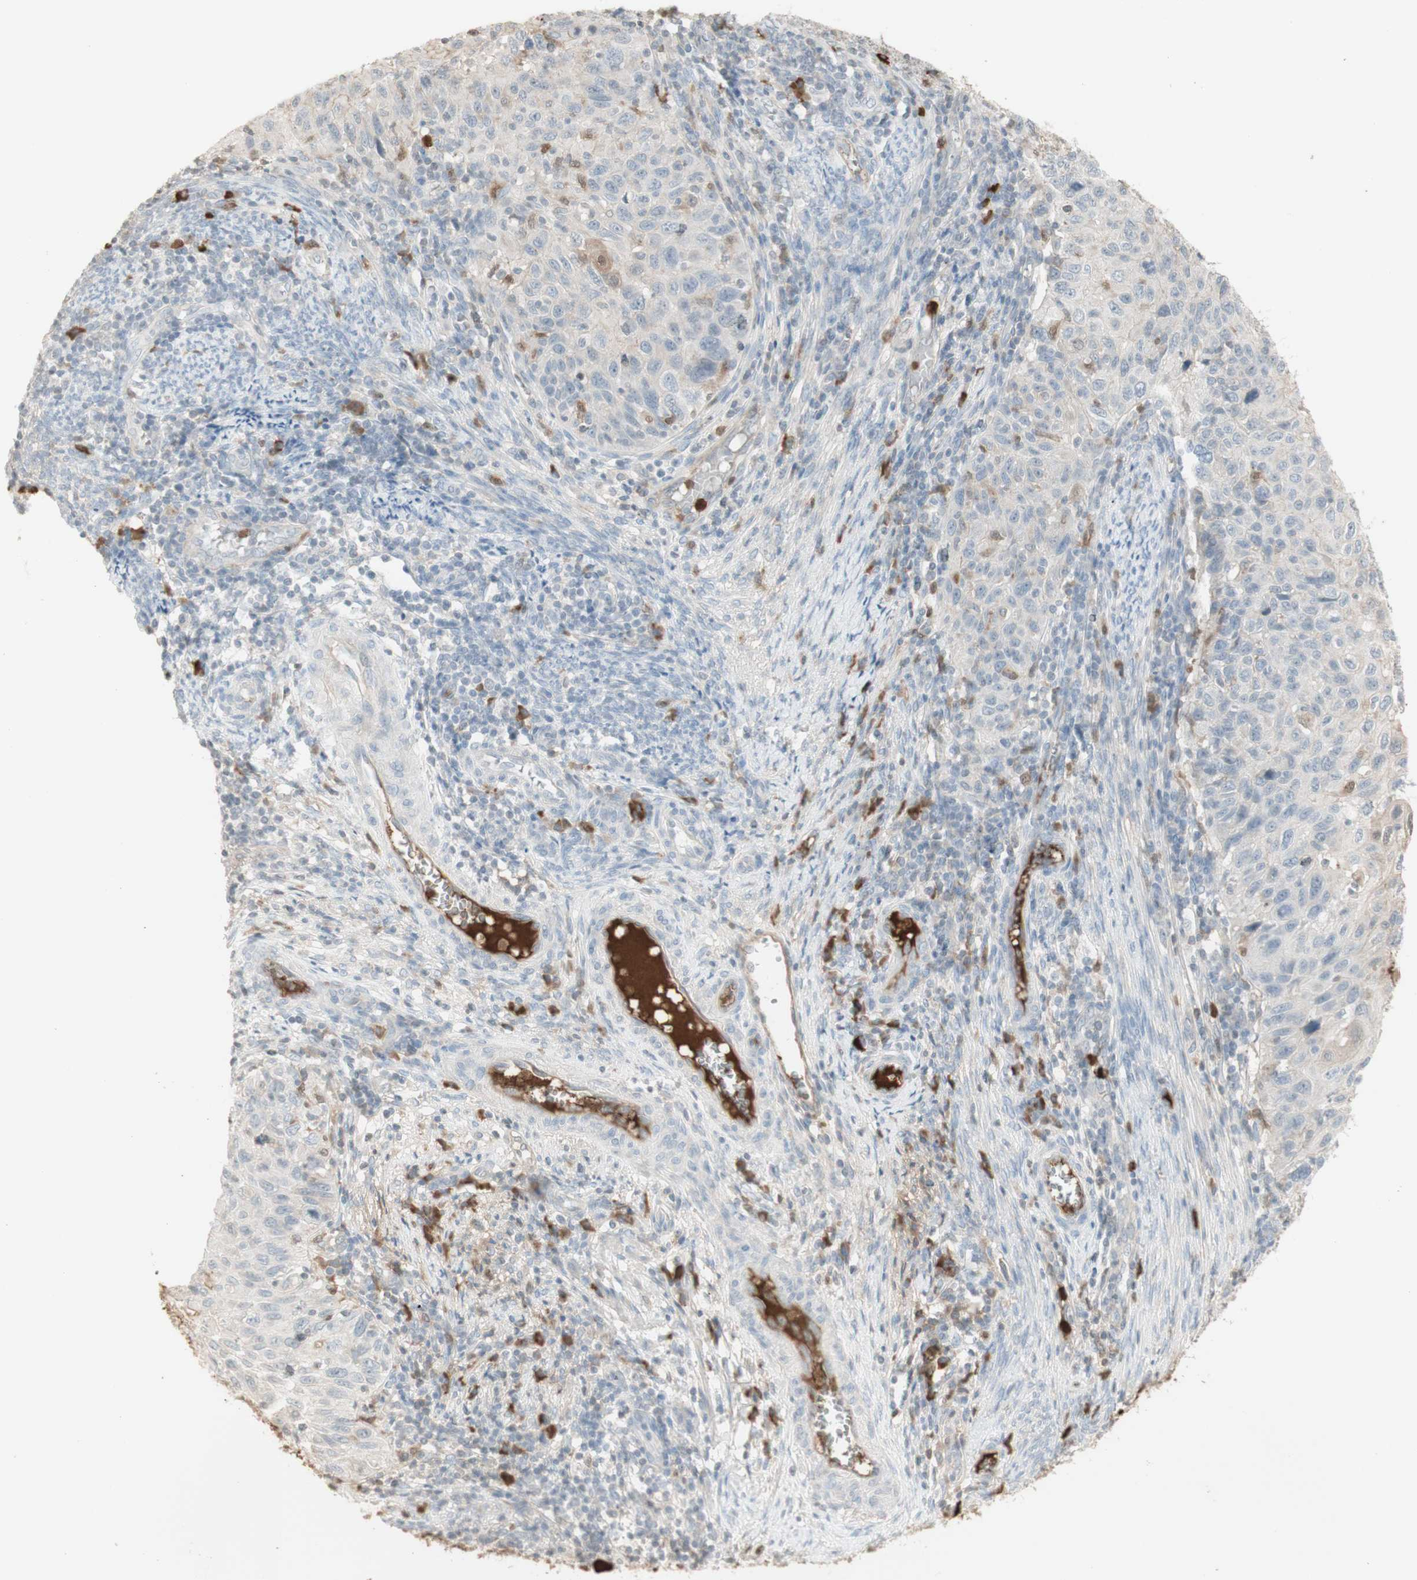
{"staining": {"intensity": "weak", "quantity": "<25%", "location": "cytoplasmic/membranous,nuclear"}, "tissue": "cervical cancer", "cell_type": "Tumor cells", "image_type": "cancer", "snomed": [{"axis": "morphology", "description": "Squamous cell carcinoma, NOS"}, {"axis": "topography", "description": "Cervix"}], "caption": "Photomicrograph shows no protein staining in tumor cells of cervical cancer (squamous cell carcinoma) tissue.", "gene": "NID1", "patient": {"sex": "female", "age": 70}}